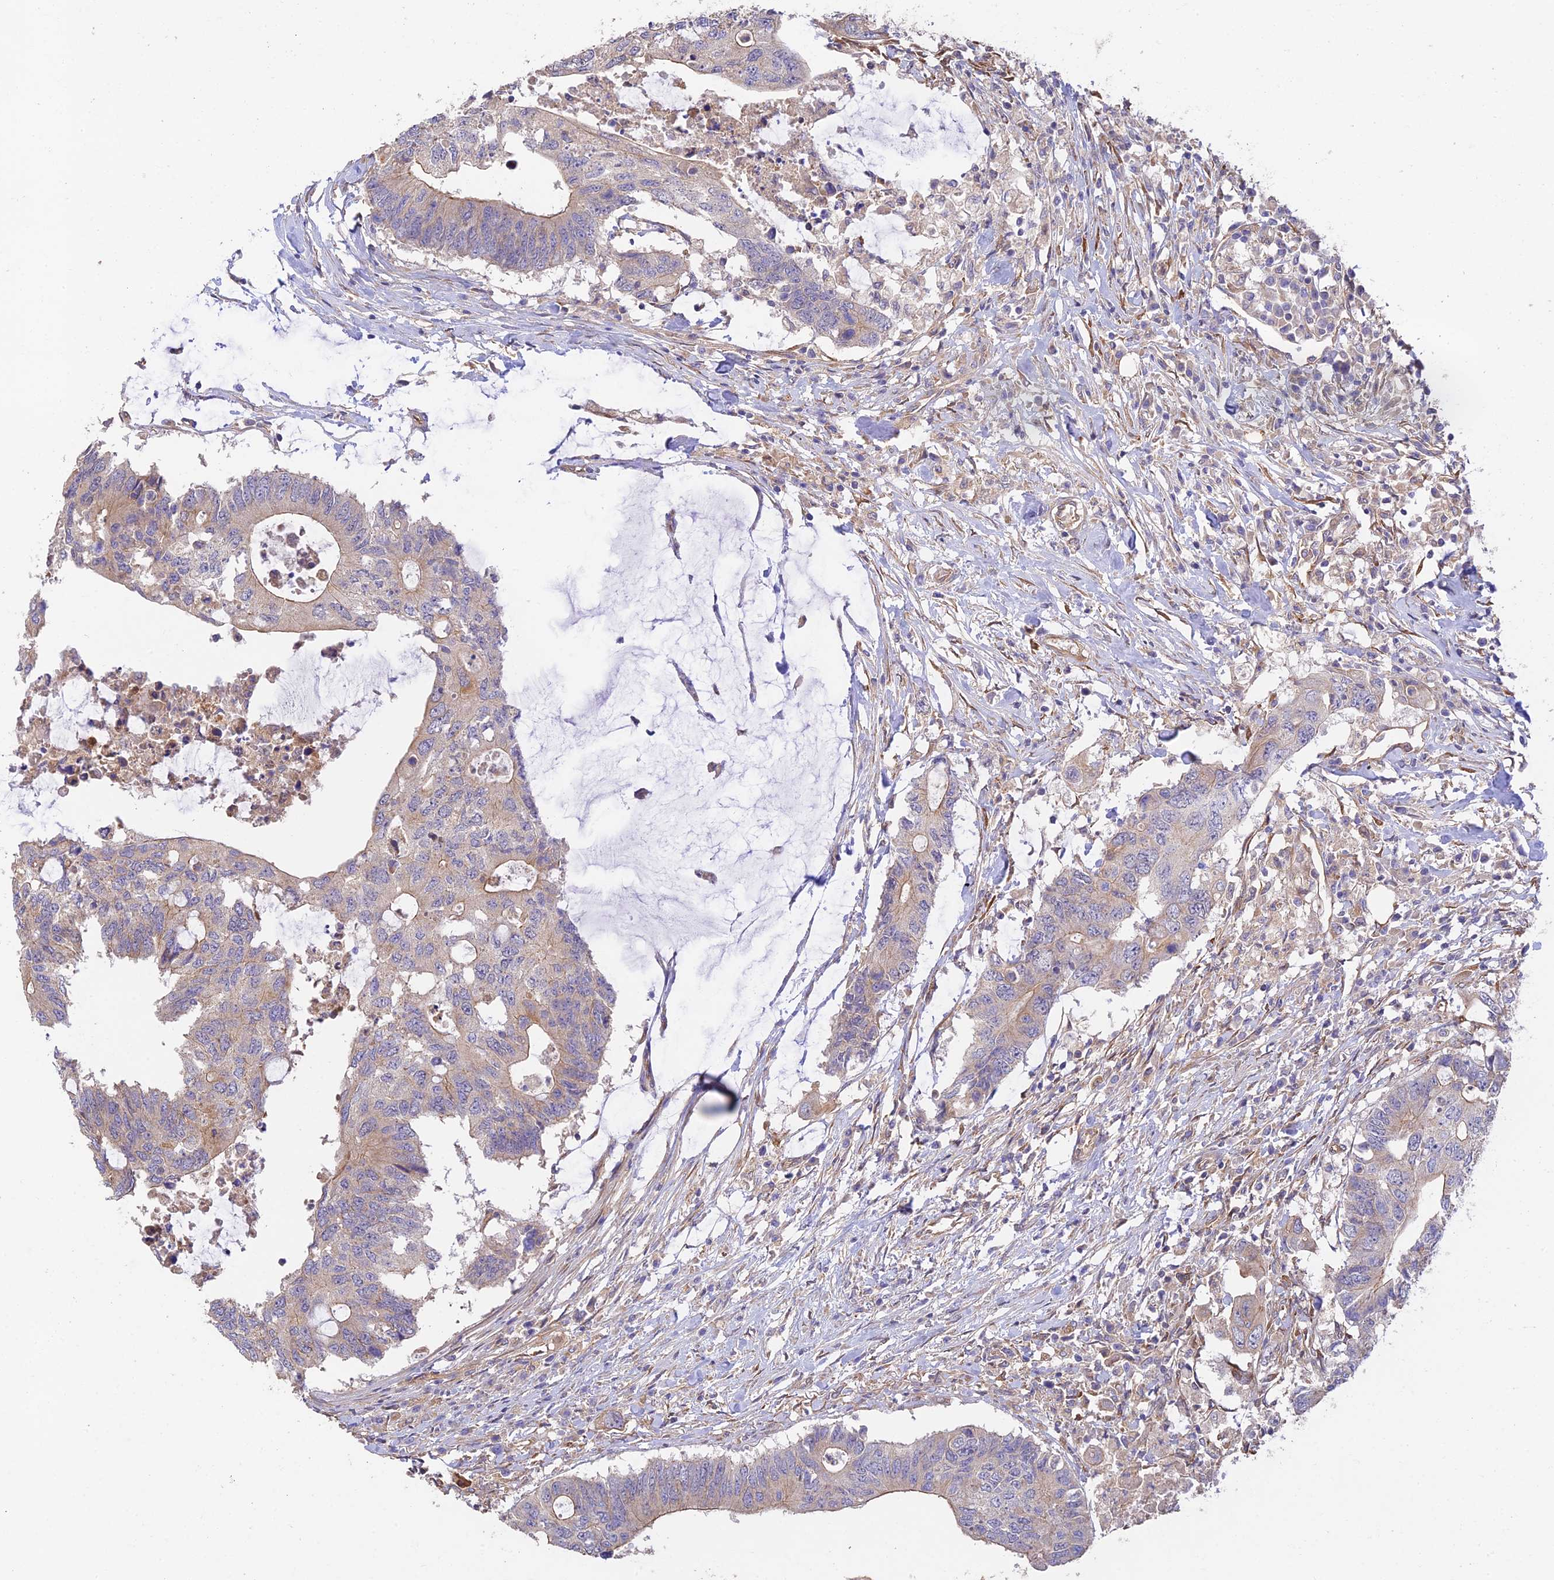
{"staining": {"intensity": "weak", "quantity": "<25%", "location": "cytoplasmic/membranous"}, "tissue": "colorectal cancer", "cell_type": "Tumor cells", "image_type": "cancer", "snomed": [{"axis": "morphology", "description": "Adenocarcinoma, NOS"}, {"axis": "topography", "description": "Colon"}], "caption": "High magnification brightfield microscopy of adenocarcinoma (colorectal) stained with DAB (3,3'-diaminobenzidine) (brown) and counterstained with hematoxylin (blue): tumor cells show no significant expression. (Stains: DAB (3,3'-diaminobenzidine) immunohistochemistry with hematoxylin counter stain, Microscopy: brightfield microscopy at high magnification).", "gene": "MYO9A", "patient": {"sex": "male", "age": 71}}